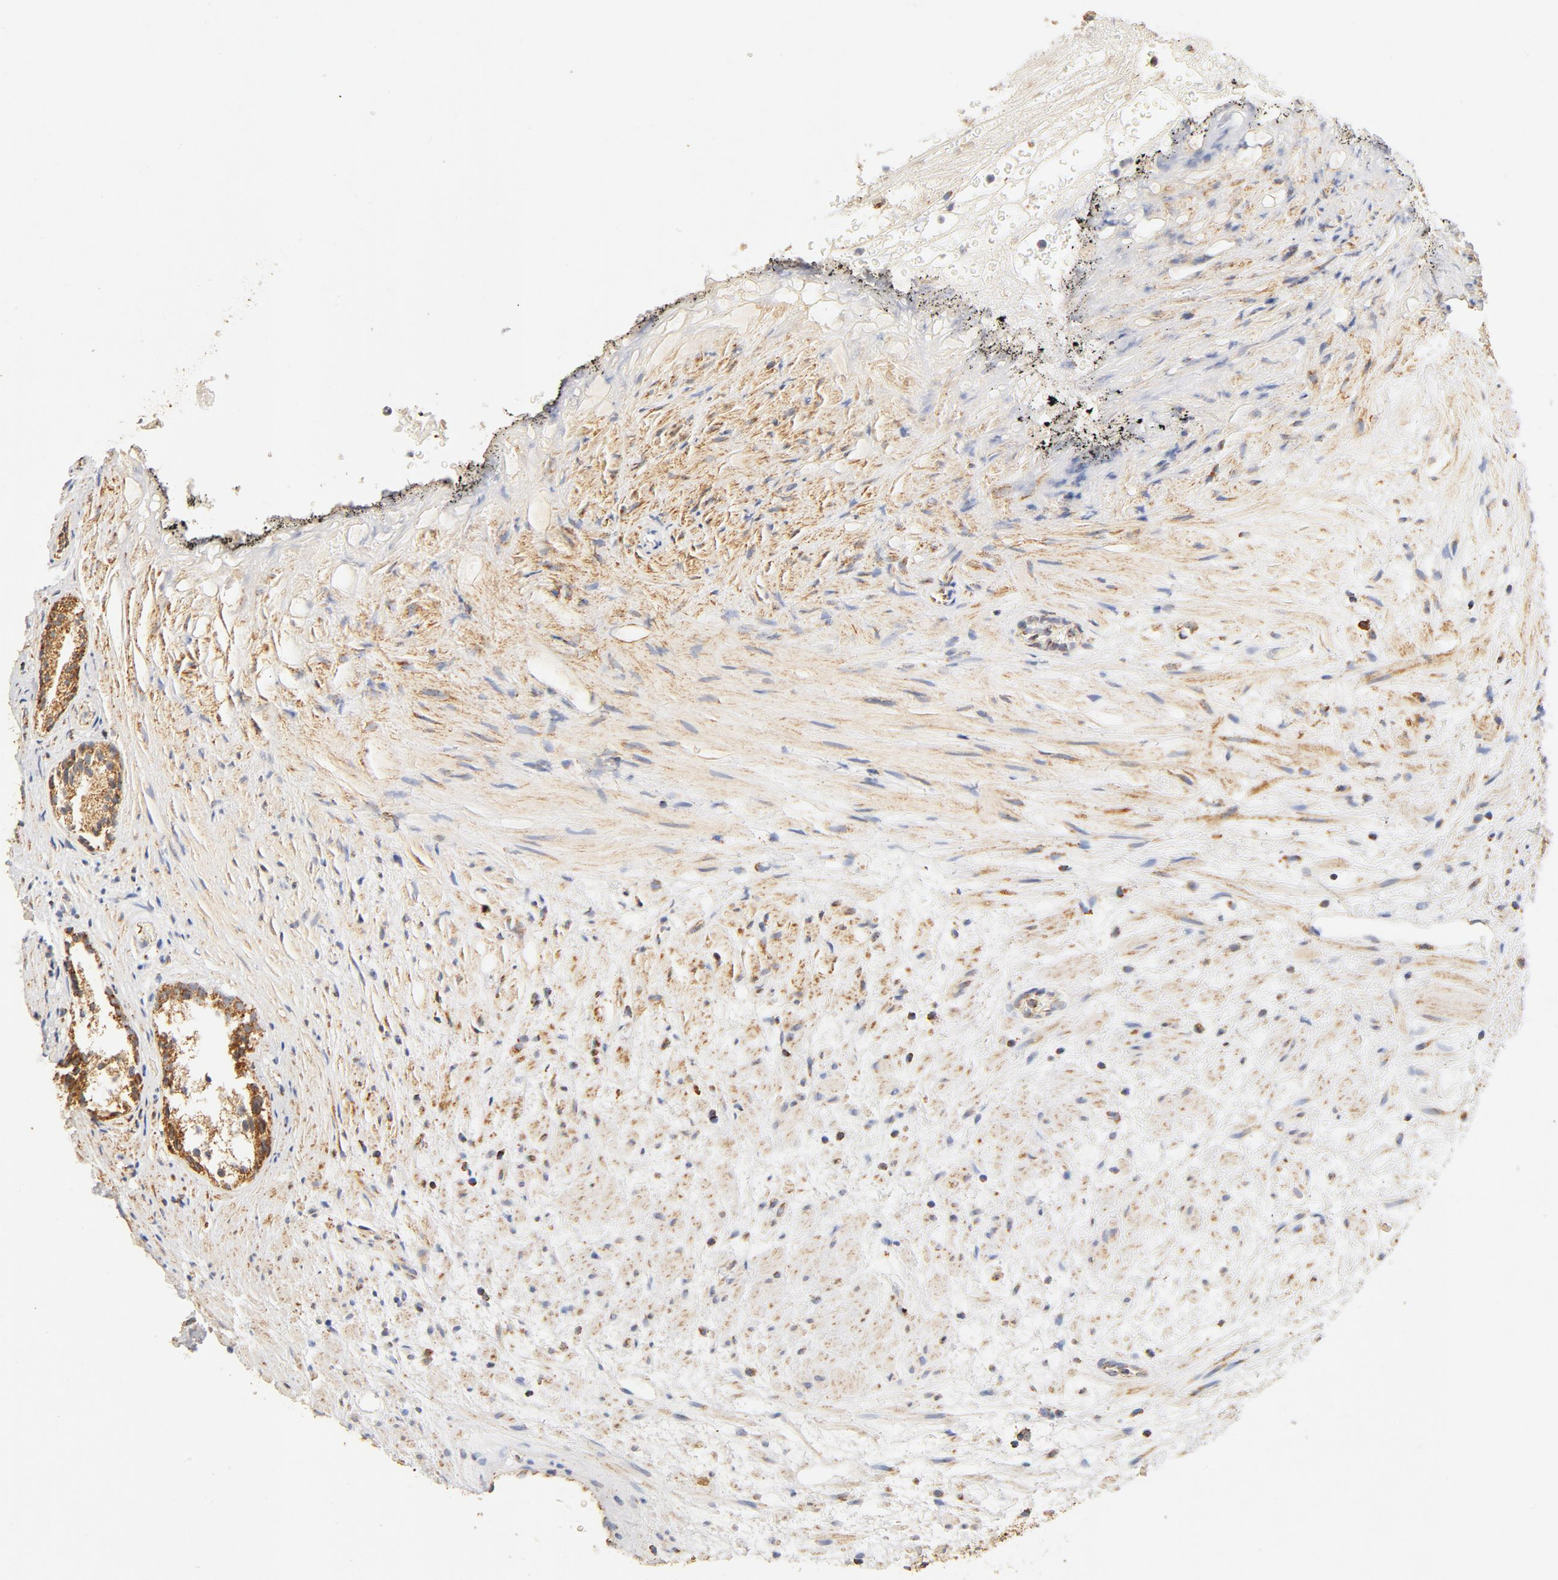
{"staining": {"intensity": "moderate", "quantity": ">75%", "location": "cytoplasmic/membranous"}, "tissue": "prostate", "cell_type": "Glandular cells", "image_type": "normal", "snomed": [{"axis": "morphology", "description": "Normal tissue, NOS"}, {"axis": "topography", "description": "Prostate"}], "caption": "Prostate stained for a protein (brown) reveals moderate cytoplasmic/membranous positive staining in about >75% of glandular cells.", "gene": "COX4I1", "patient": {"sex": "male", "age": 76}}